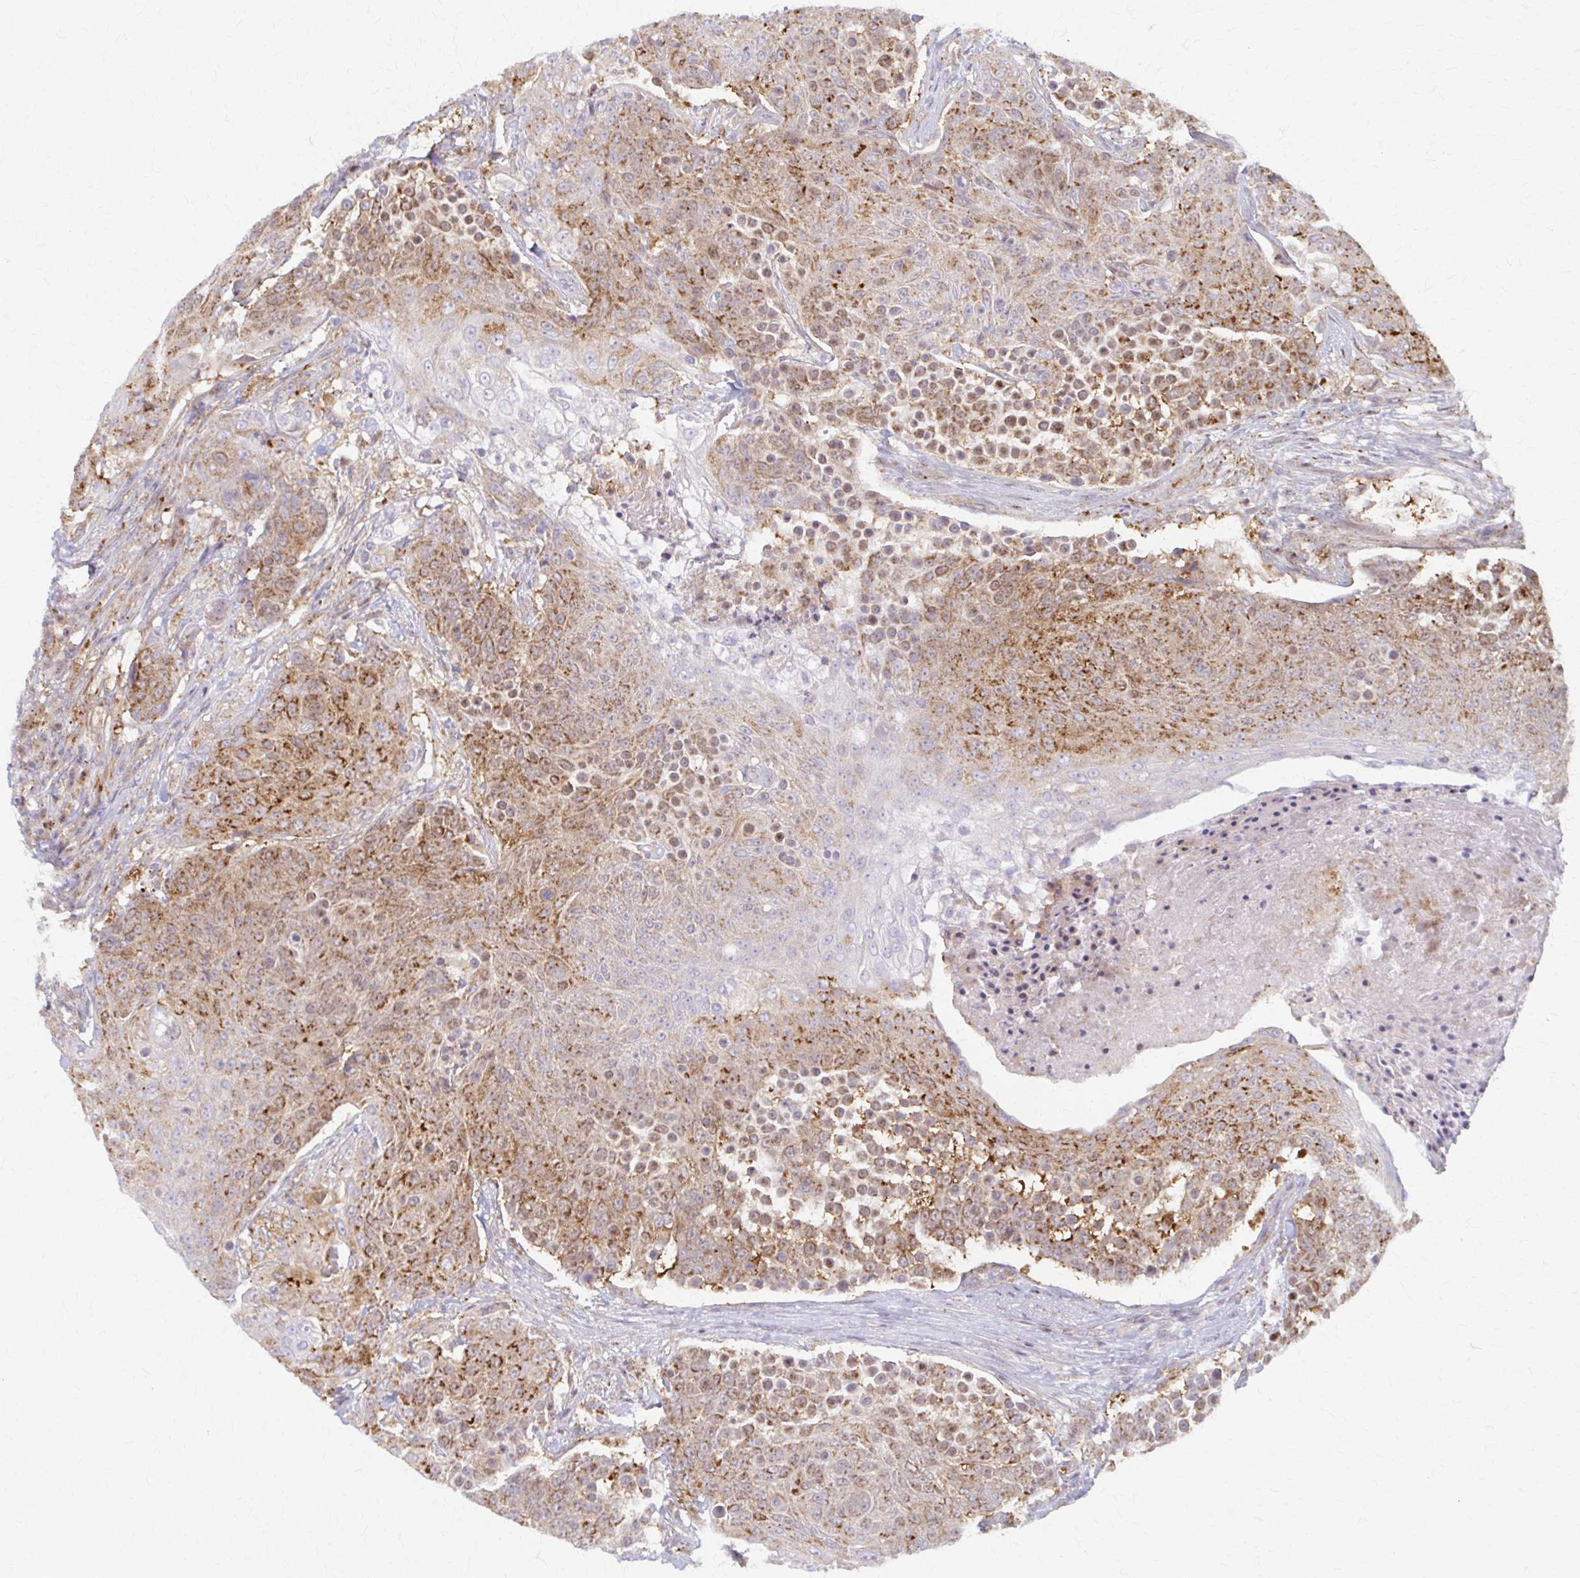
{"staining": {"intensity": "moderate", "quantity": ">75%", "location": "cytoplasmic/membranous,nuclear"}, "tissue": "urothelial cancer", "cell_type": "Tumor cells", "image_type": "cancer", "snomed": [{"axis": "morphology", "description": "Urothelial carcinoma, High grade"}, {"axis": "topography", "description": "Urinary bladder"}], "caption": "IHC histopathology image of urothelial carcinoma (high-grade) stained for a protein (brown), which shows medium levels of moderate cytoplasmic/membranous and nuclear expression in about >75% of tumor cells.", "gene": "ARHGAP35", "patient": {"sex": "female", "age": 63}}